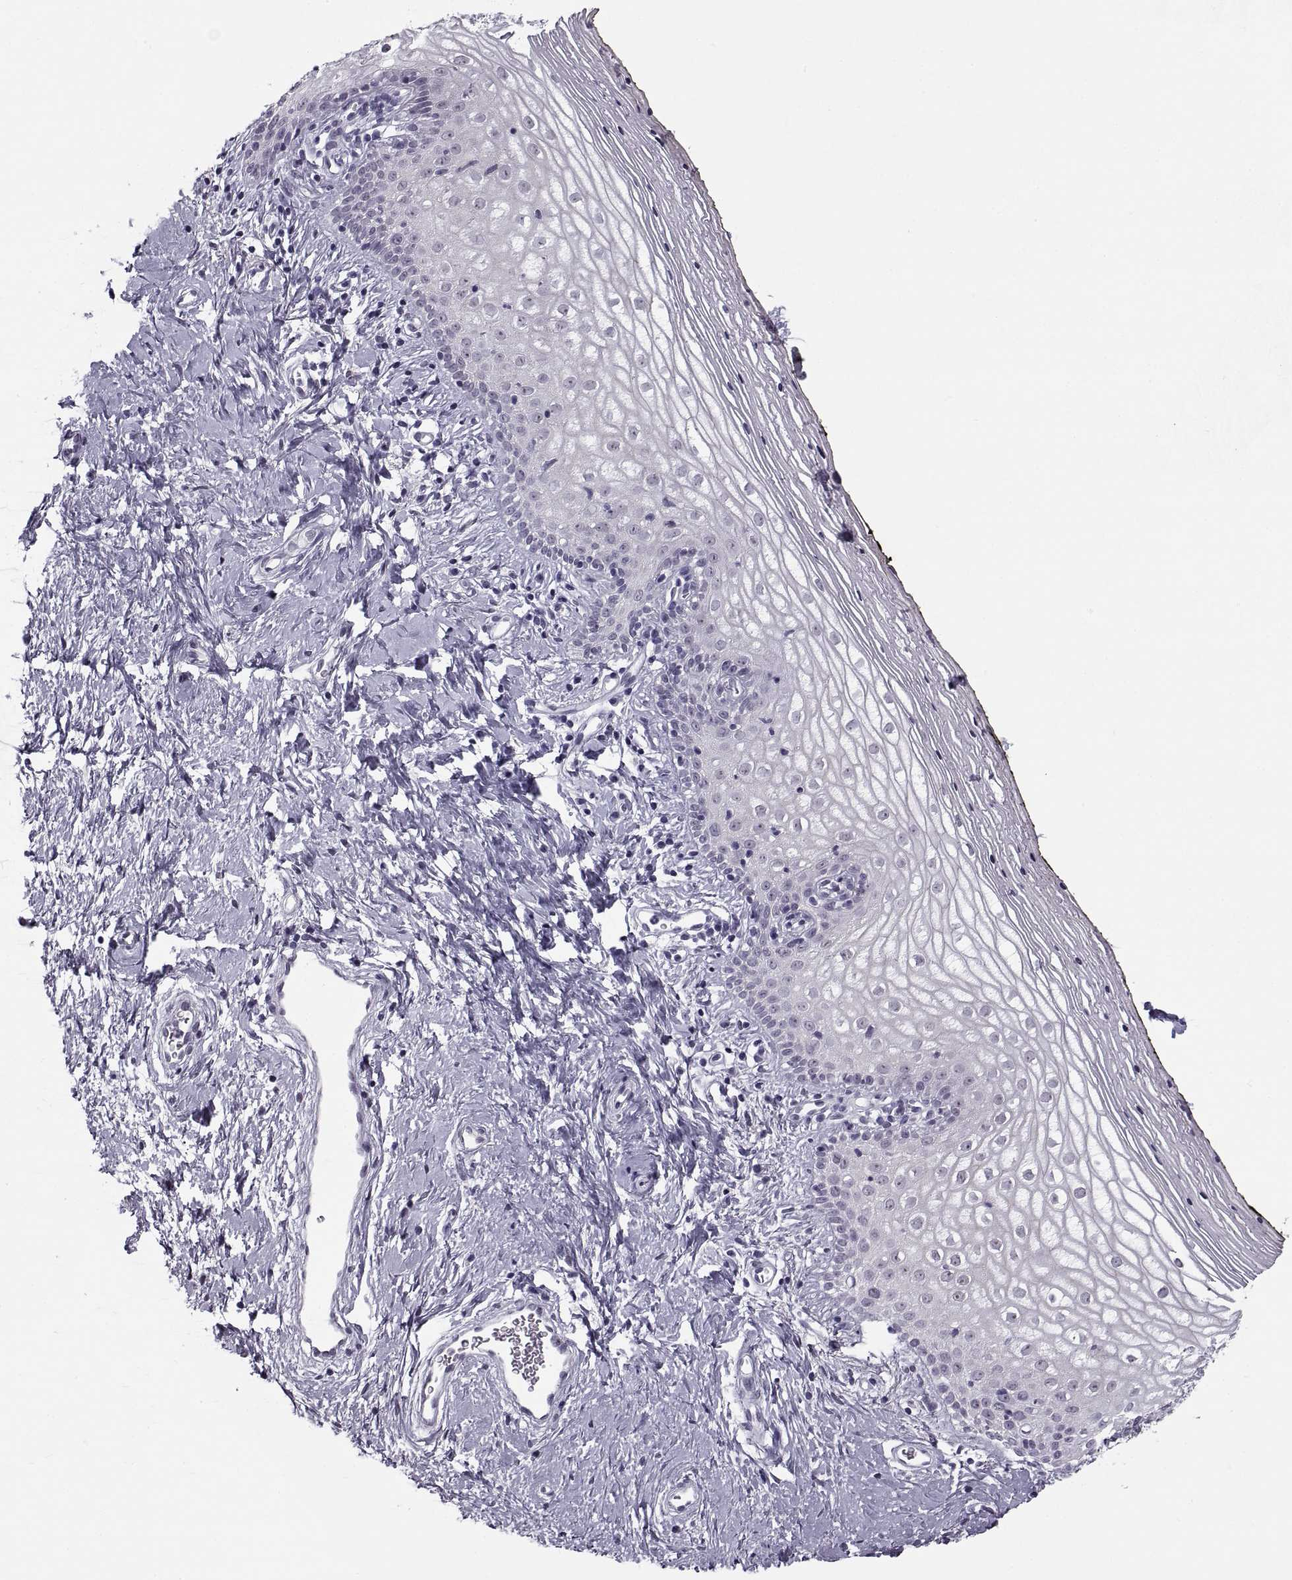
{"staining": {"intensity": "negative", "quantity": "none", "location": "none"}, "tissue": "vagina", "cell_type": "Squamous epithelial cells", "image_type": "normal", "snomed": [{"axis": "morphology", "description": "Normal tissue, NOS"}, {"axis": "topography", "description": "Vagina"}], "caption": "The immunohistochemistry photomicrograph has no significant positivity in squamous epithelial cells of vagina. Nuclei are stained in blue.", "gene": "TBC1D3B", "patient": {"sex": "female", "age": 47}}